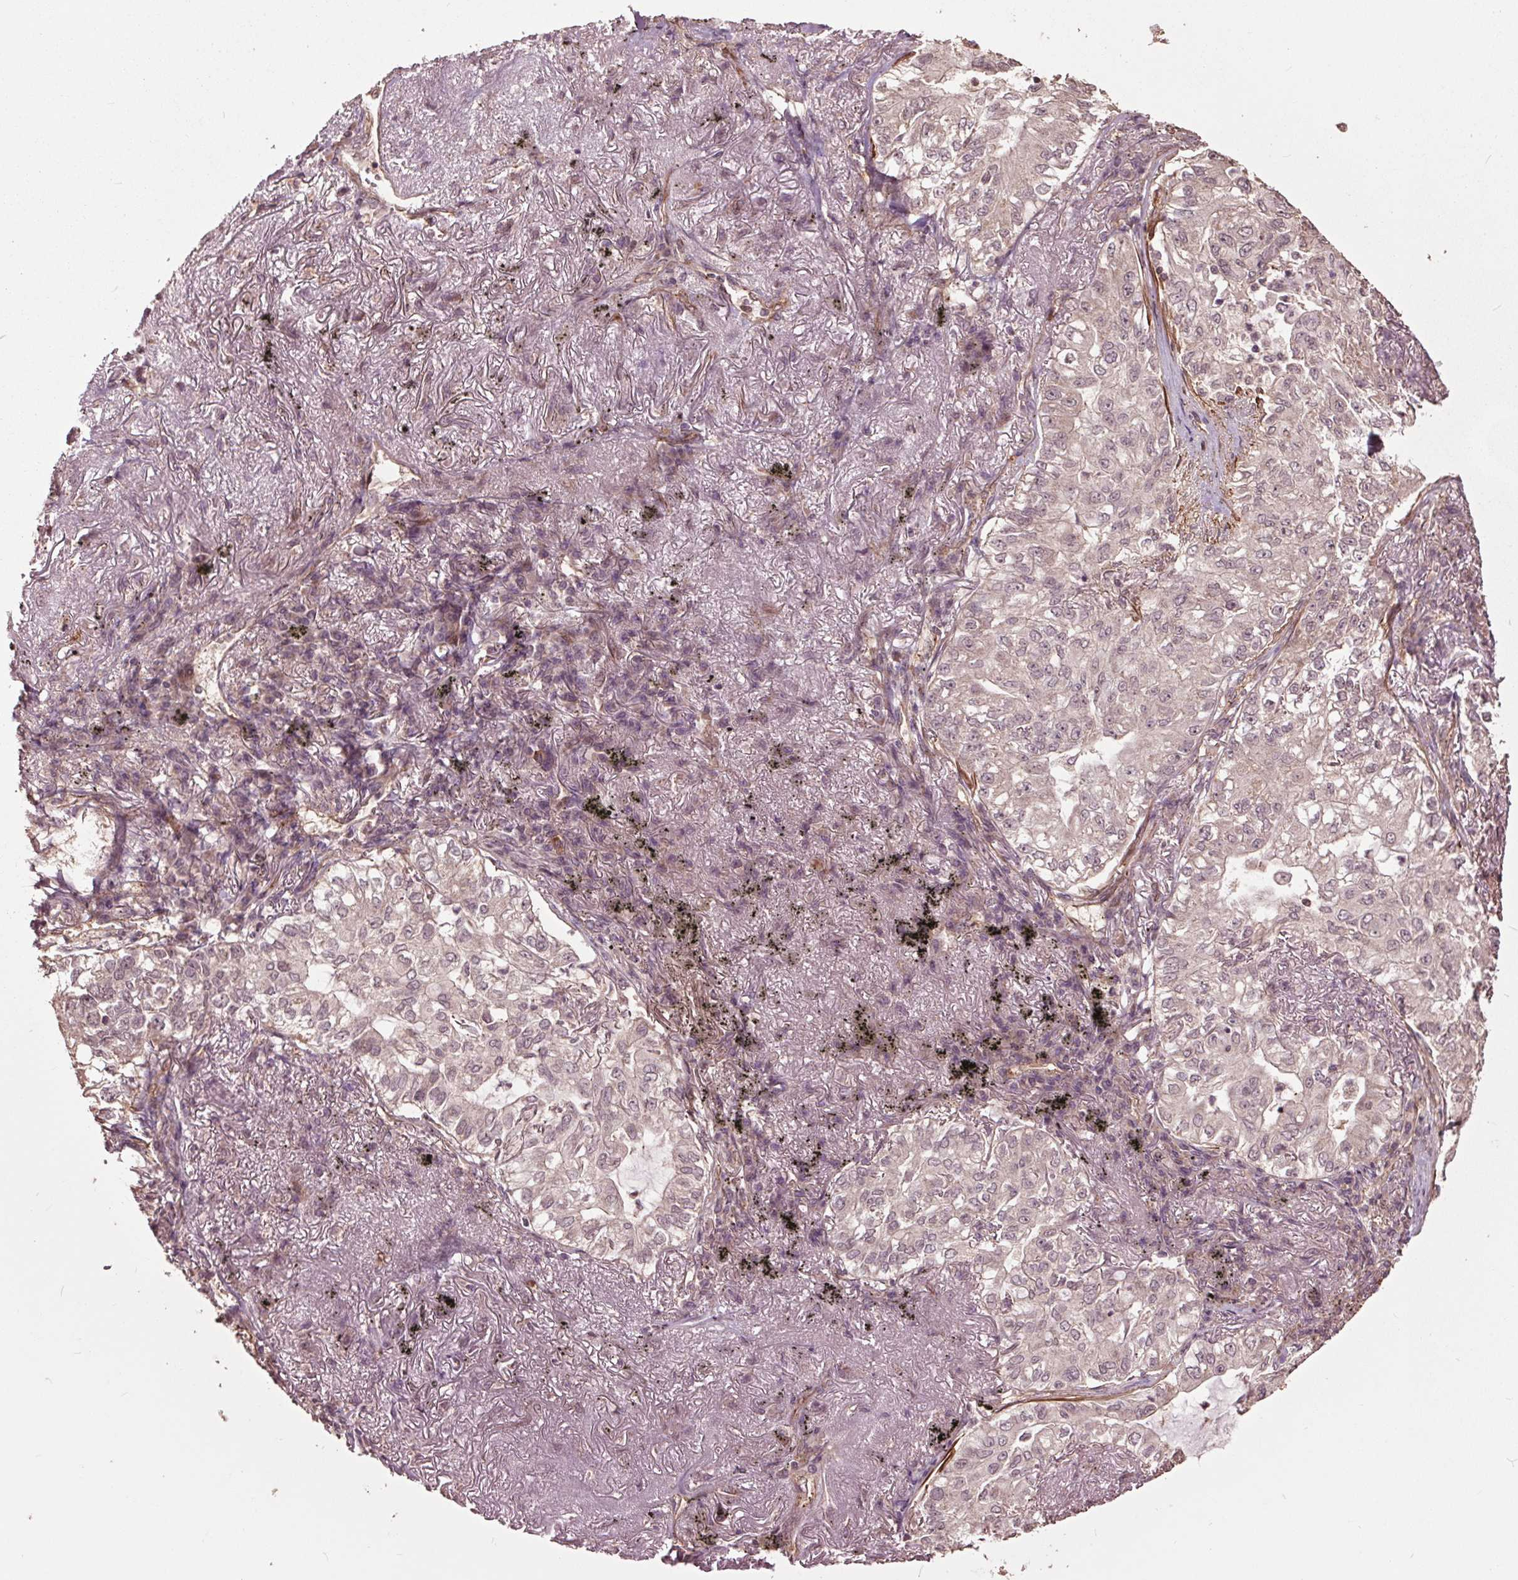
{"staining": {"intensity": "weak", "quantity": "<25%", "location": "cytoplasmic/membranous"}, "tissue": "lung cancer", "cell_type": "Tumor cells", "image_type": "cancer", "snomed": [{"axis": "morphology", "description": "Adenocarcinoma, NOS"}, {"axis": "topography", "description": "Lung"}], "caption": "A micrograph of lung cancer stained for a protein reveals no brown staining in tumor cells.", "gene": "CEP95", "patient": {"sex": "female", "age": 73}}